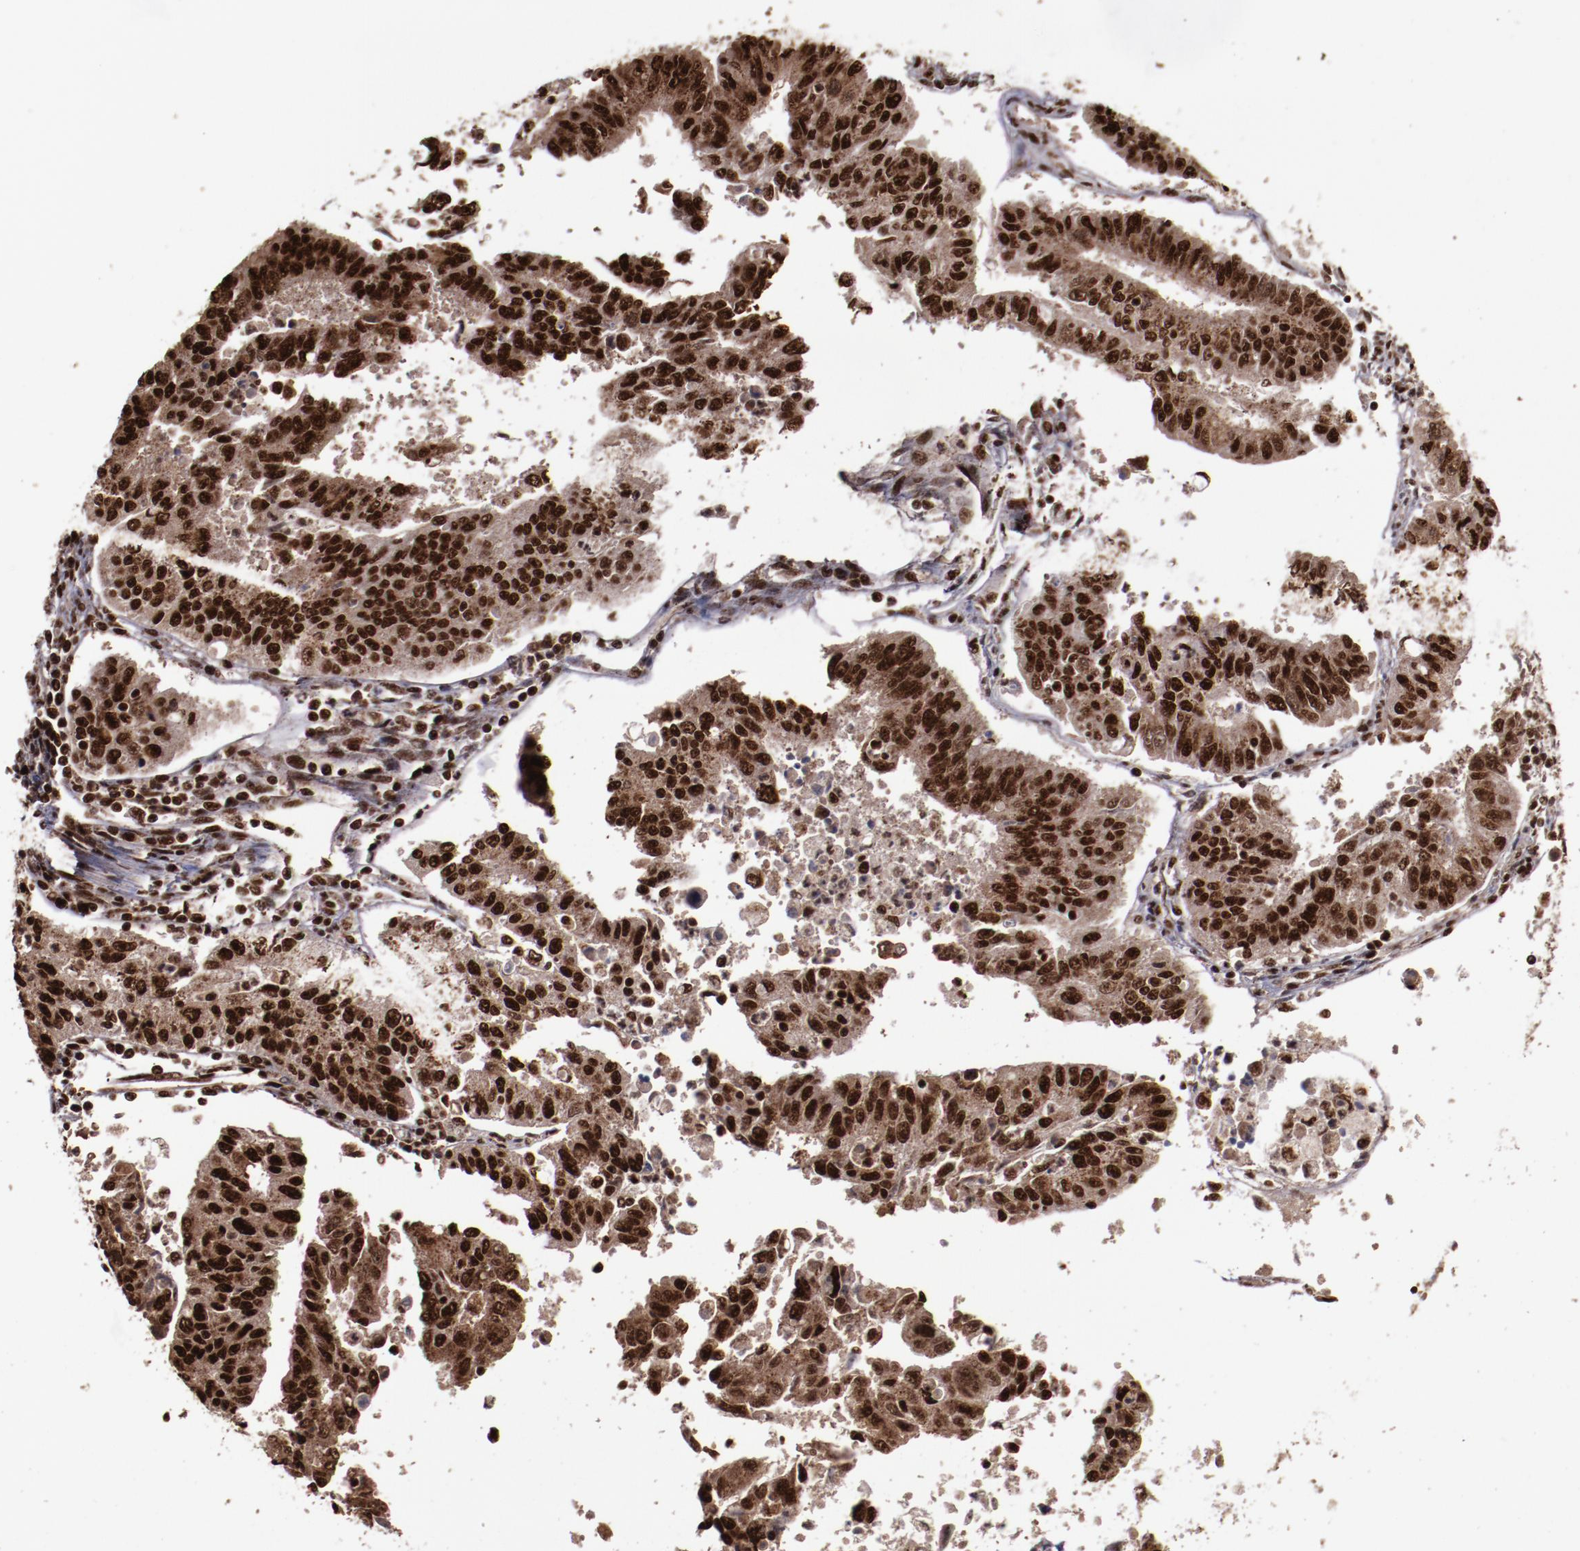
{"staining": {"intensity": "strong", "quantity": ">75%", "location": "cytoplasmic/membranous,nuclear"}, "tissue": "endometrial cancer", "cell_type": "Tumor cells", "image_type": "cancer", "snomed": [{"axis": "morphology", "description": "Adenocarcinoma, NOS"}, {"axis": "topography", "description": "Endometrium"}], "caption": "This photomicrograph demonstrates IHC staining of human endometrial adenocarcinoma, with high strong cytoplasmic/membranous and nuclear expression in about >75% of tumor cells.", "gene": "SNW1", "patient": {"sex": "female", "age": 42}}